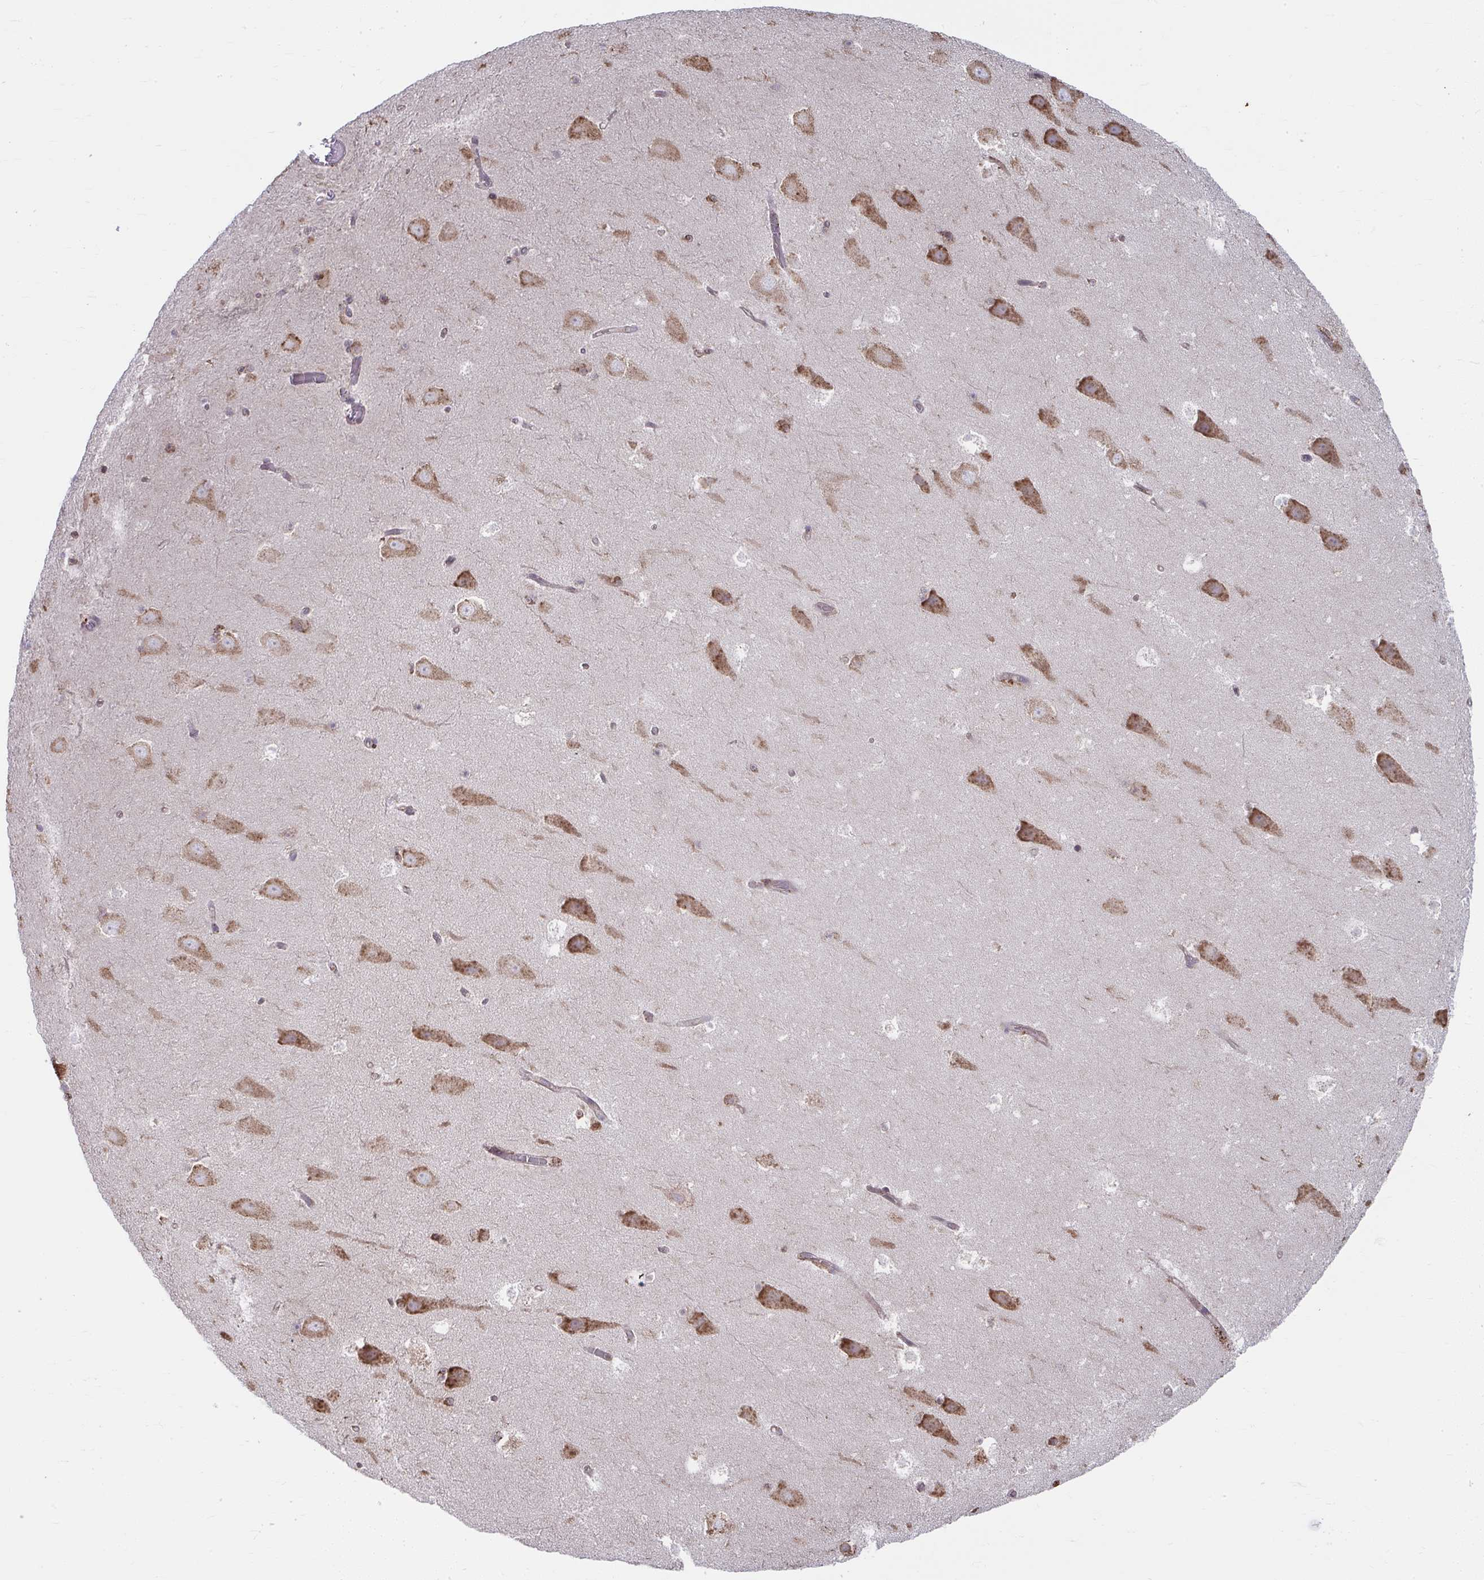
{"staining": {"intensity": "weak", "quantity": "<25%", "location": "cytoplasmic/membranous"}, "tissue": "hippocampus", "cell_type": "Glial cells", "image_type": "normal", "snomed": [{"axis": "morphology", "description": "Normal tissue, NOS"}, {"axis": "topography", "description": "Hippocampus"}], "caption": "Image shows no significant protein positivity in glial cells of unremarkable hippocampus.", "gene": "NMNAT1", "patient": {"sex": "female", "age": 42}}